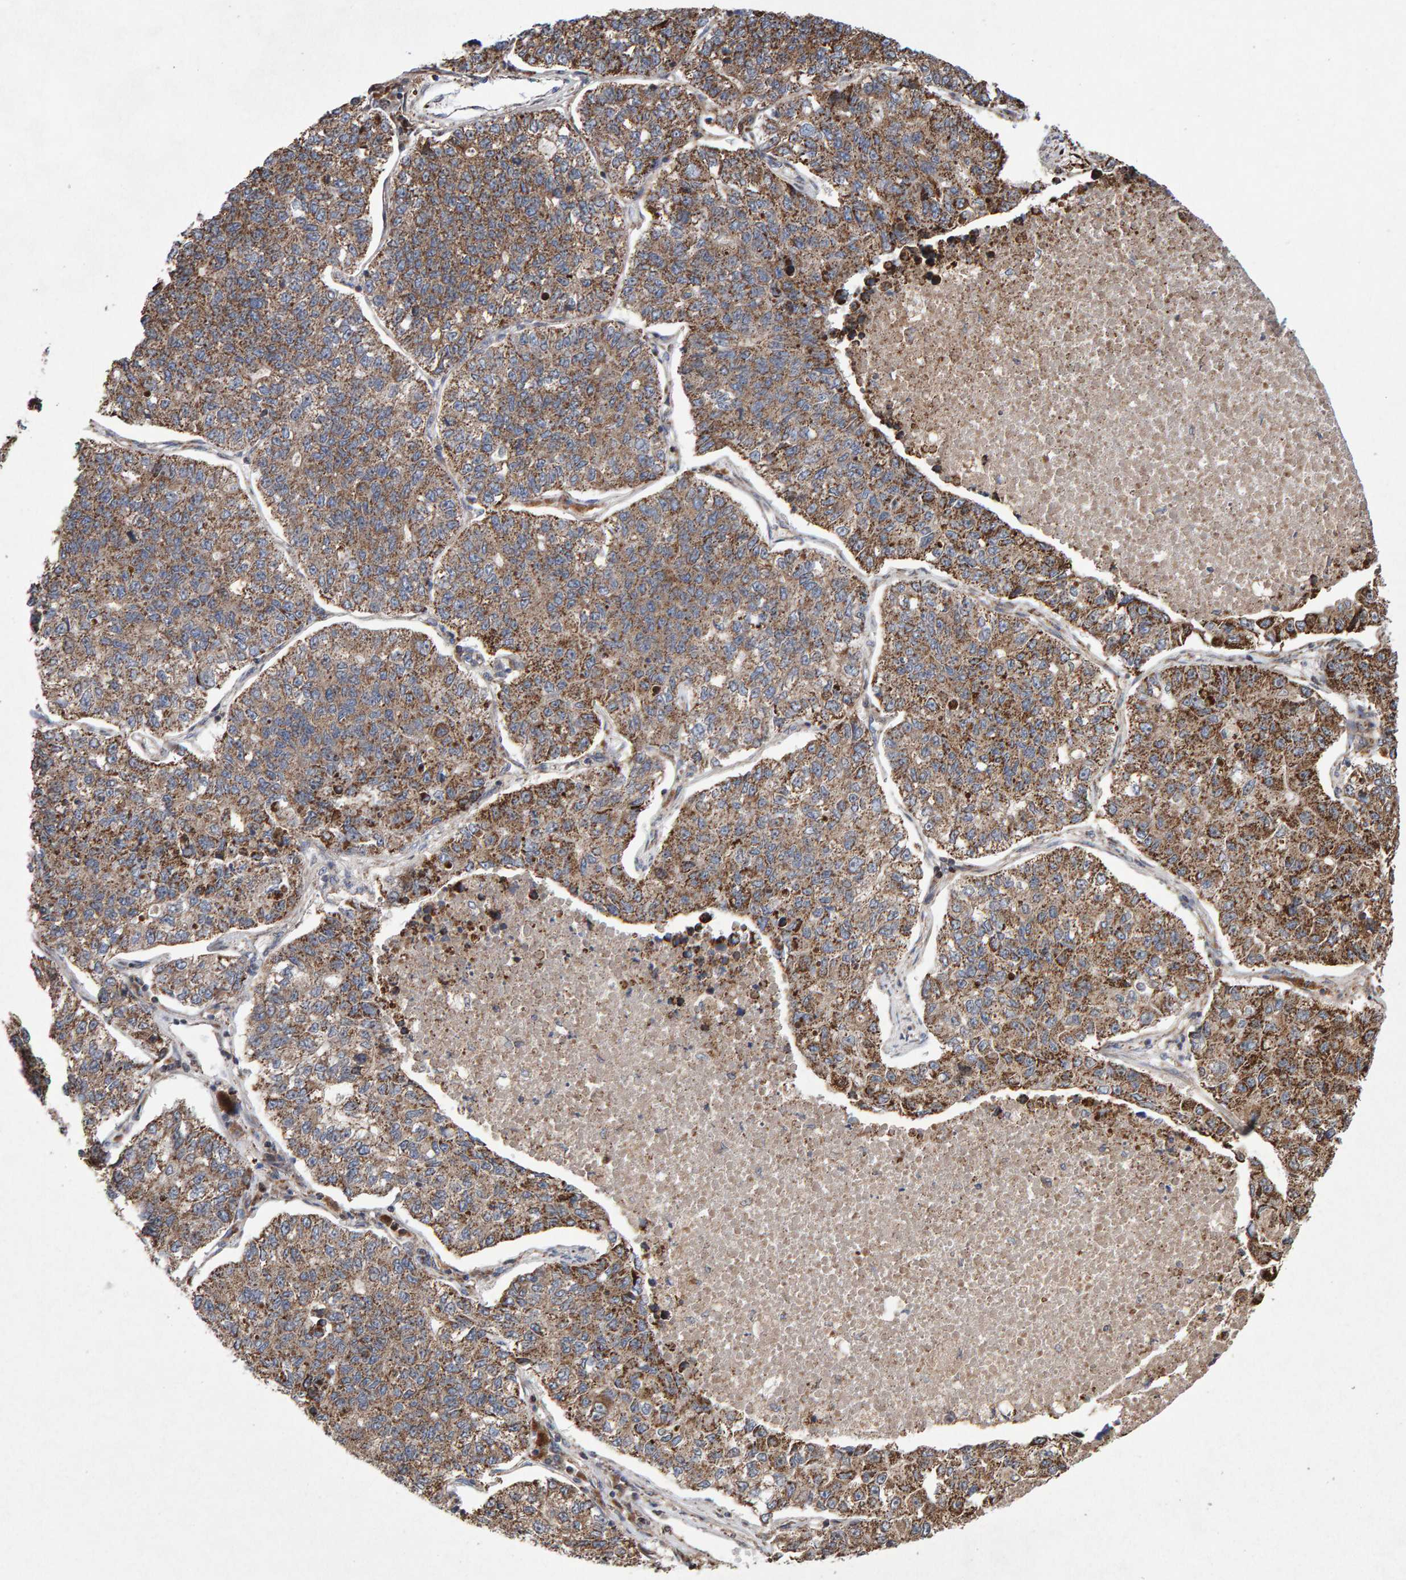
{"staining": {"intensity": "moderate", "quantity": ">75%", "location": "cytoplasmic/membranous"}, "tissue": "lung cancer", "cell_type": "Tumor cells", "image_type": "cancer", "snomed": [{"axis": "morphology", "description": "Adenocarcinoma, NOS"}, {"axis": "topography", "description": "Lung"}], "caption": "Immunohistochemistry (IHC) photomicrograph of neoplastic tissue: adenocarcinoma (lung) stained using immunohistochemistry (IHC) reveals medium levels of moderate protein expression localized specifically in the cytoplasmic/membranous of tumor cells, appearing as a cytoplasmic/membranous brown color.", "gene": "PECR", "patient": {"sex": "male", "age": 49}}